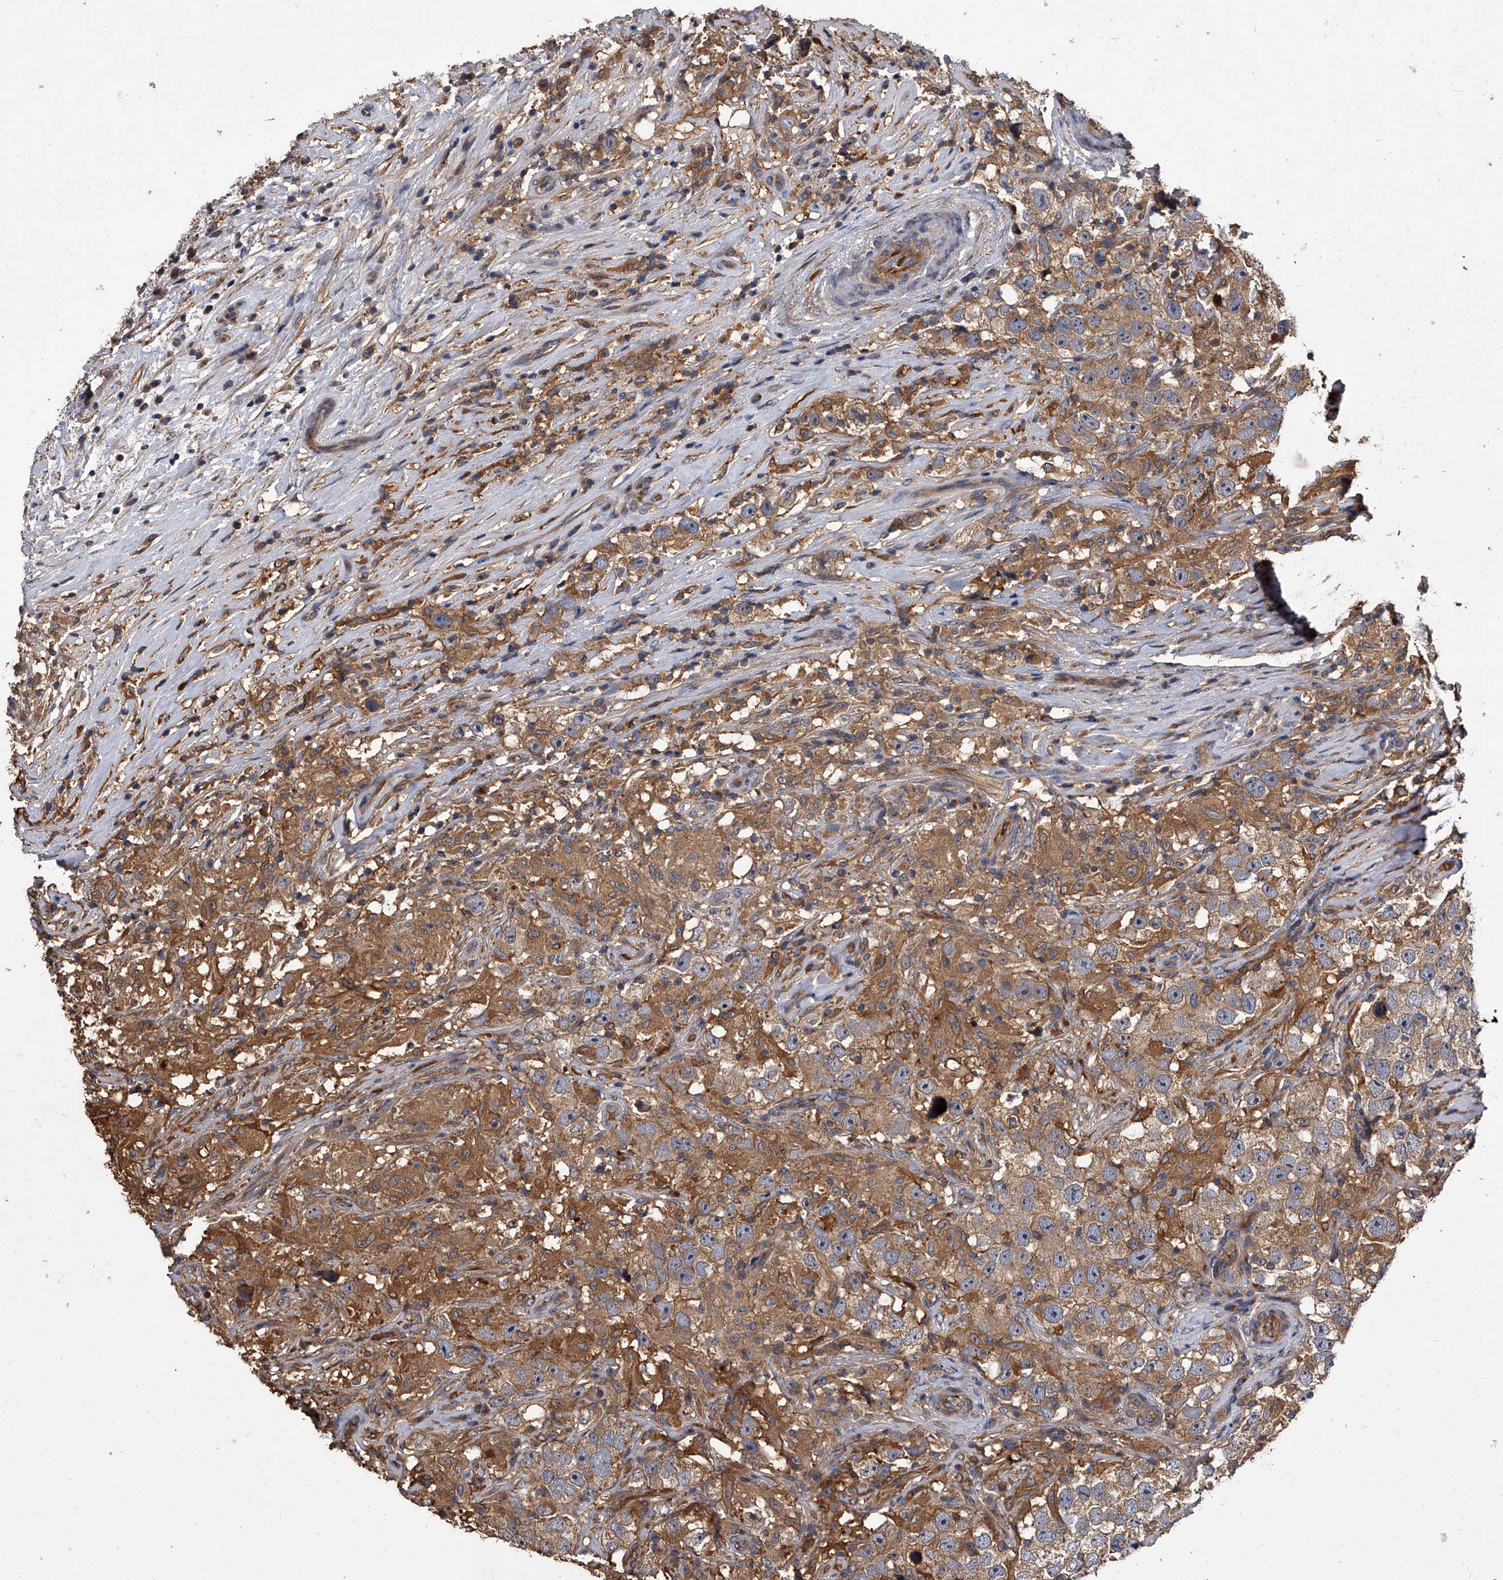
{"staining": {"intensity": "moderate", "quantity": ">75%", "location": "cytoplasmic/membranous"}, "tissue": "testis cancer", "cell_type": "Tumor cells", "image_type": "cancer", "snomed": [{"axis": "morphology", "description": "Seminoma, NOS"}, {"axis": "topography", "description": "Testis"}], "caption": "Tumor cells reveal medium levels of moderate cytoplasmic/membranous positivity in approximately >75% of cells in seminoma (testis). The staining was performed using DAB (3,3'-diaminobenzidine) to visualize the protein expression in brown, while the nuclei were stained in blue with hematoxylin (Magnification: 20x).", "gene": "STK36", "patient": {"sex": "male", "age": 49}}